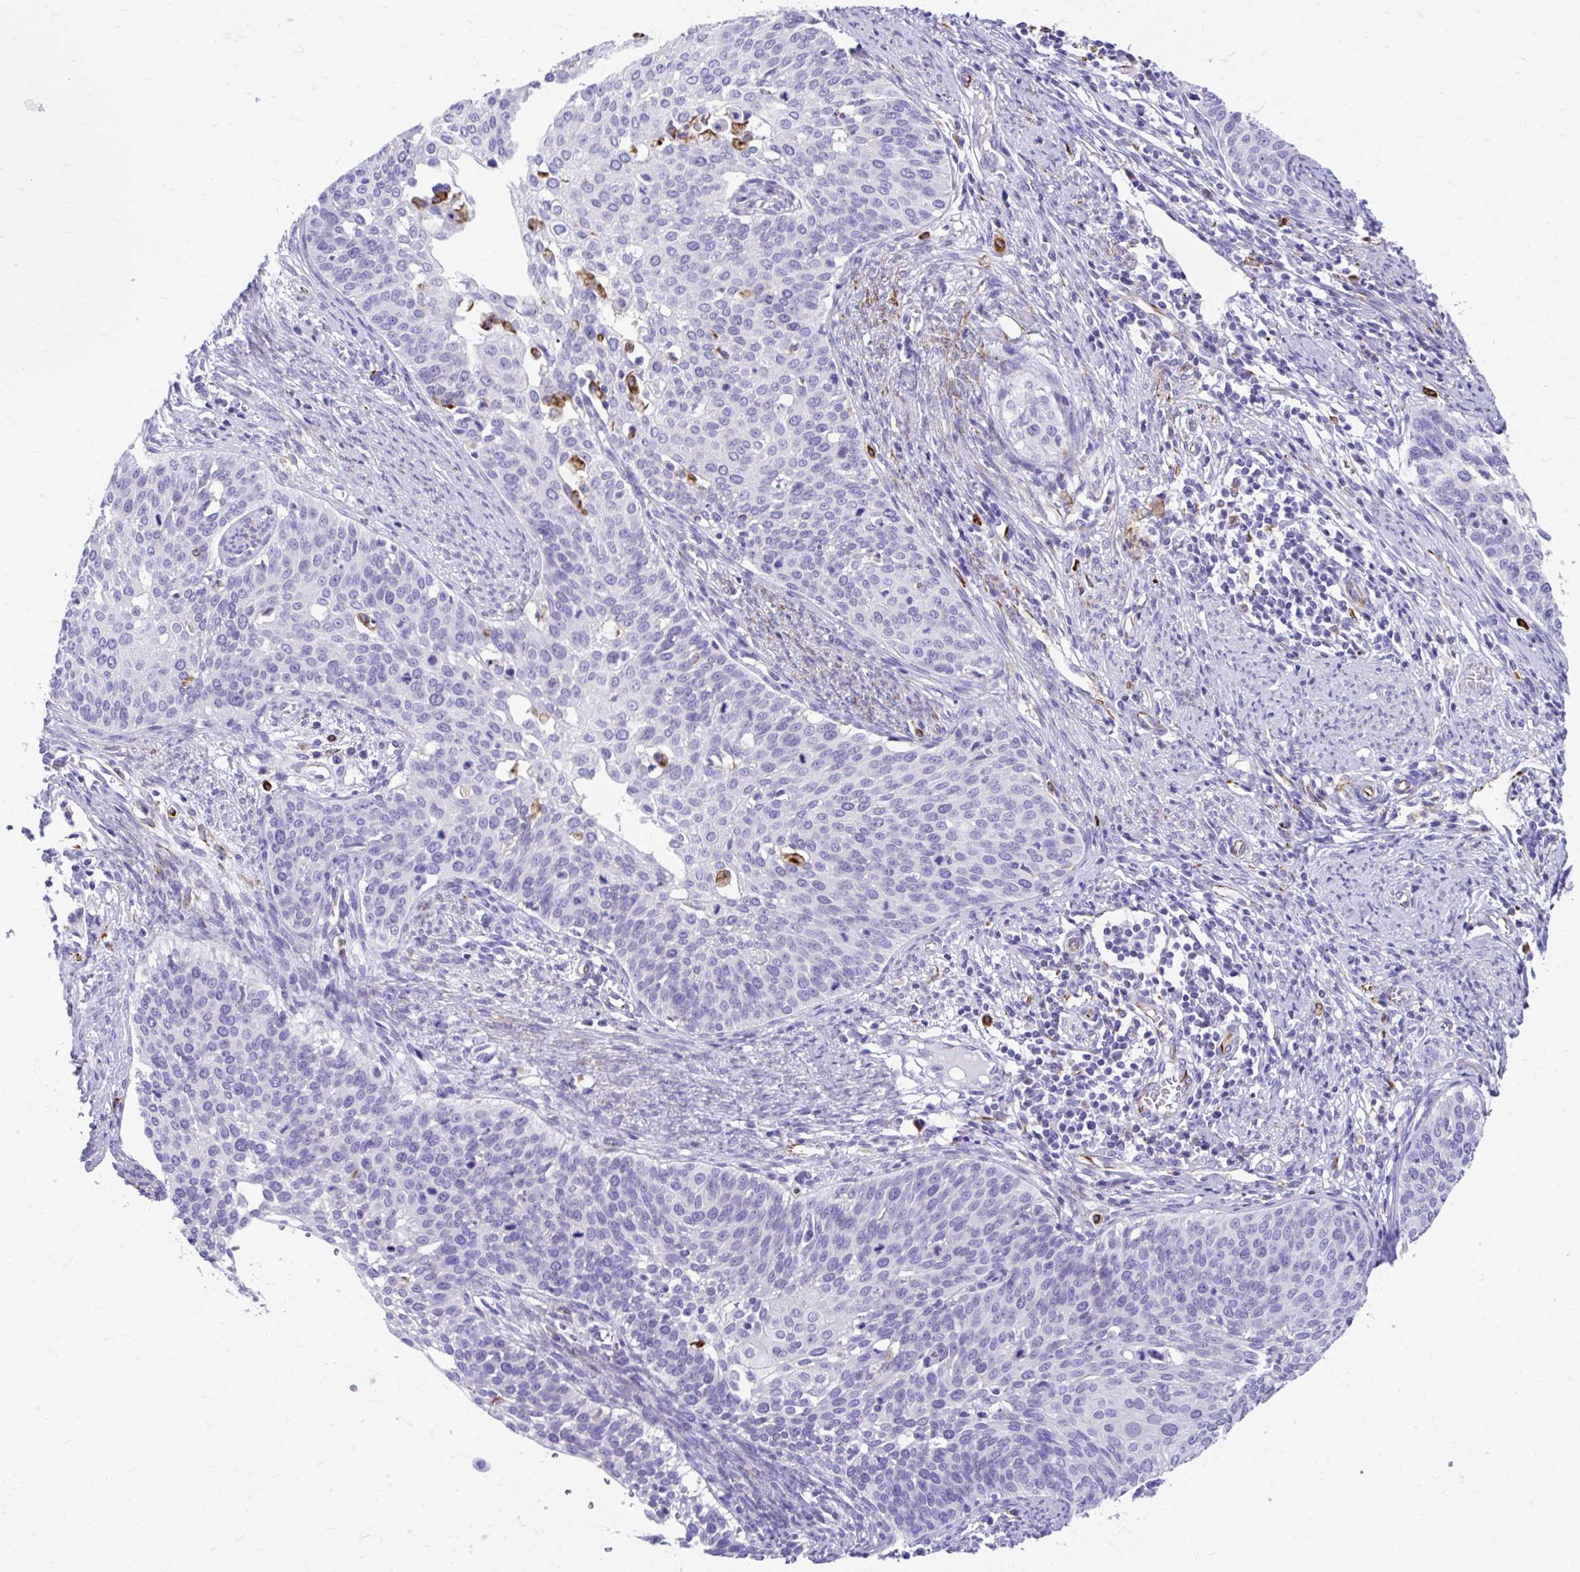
{"staining": {"intensity": "negative", "quantity": "none", "location": "none"}, "tissue": "cervical cancer", "cell_type": "Tumor cells", "image_type": "cancer", "snomed": [{"axis": "morphology", "description": "Squamous cell carcinoma, NOS"}, {"axis": "topography", "description": "Cervix"}], "caption": "This is an IHC photomicrograph of human cervical squamous cell carcinoma. There is no staining in tumor cells.", "gene": "ZNF699", "patient": {"sex": "female", "age": 44}}